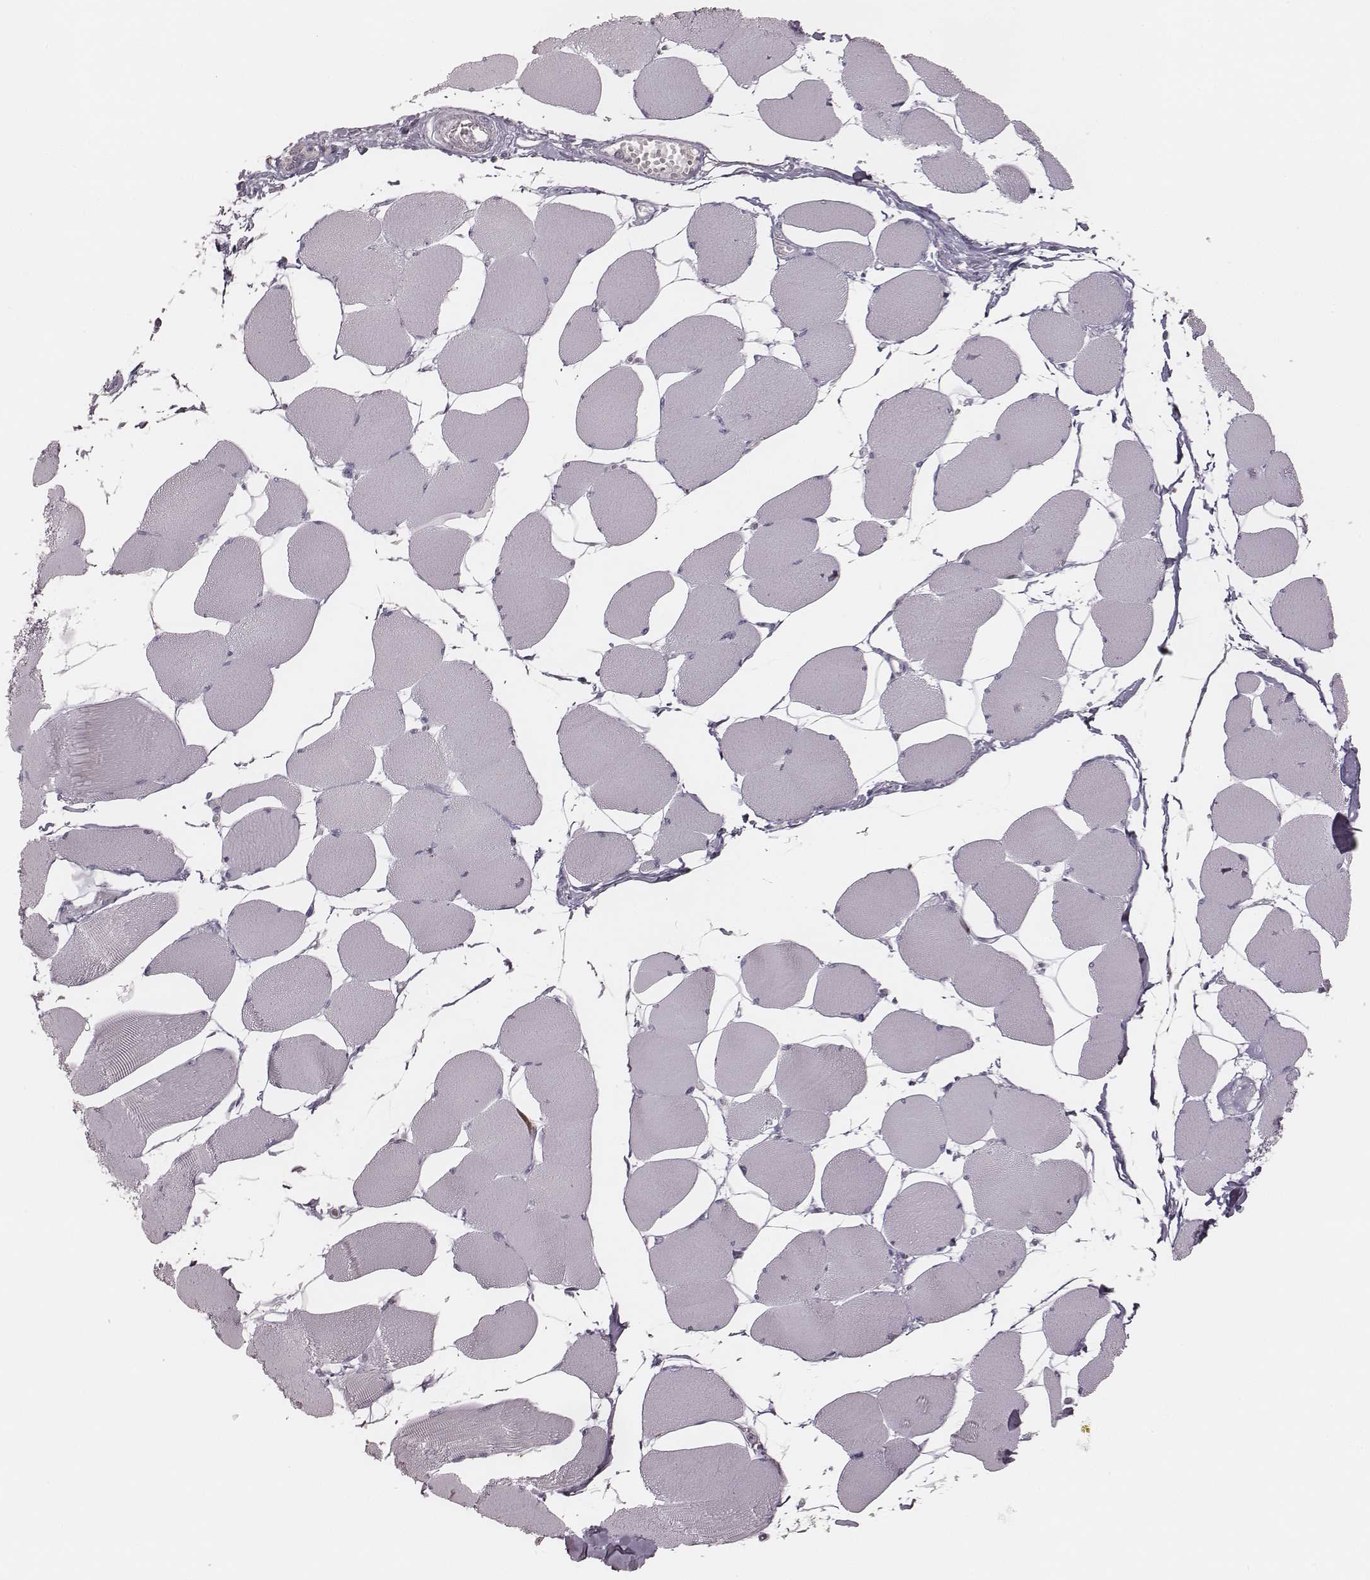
{"staining": {"intensity": "negative", "quantity": "none", "location": "none"}, "tissue": "skeletal muscle", "cell_type": "Myocytes", "image_type": "normal", "snomed": [{"axis": "morphology", "description": "Normal tissue, NOS"}, {"axis": "topography", "description": "Skeletal muscle"}], "caption": "Immunohistochemistry (IHC) photomicrograph of unremarkable skeletal muscle: human skeletal muscle stained with DAB reveals no significant protein staining in myocytes.", "gene": "MSX1", "patient": {"sex": "female", "age": 75}}